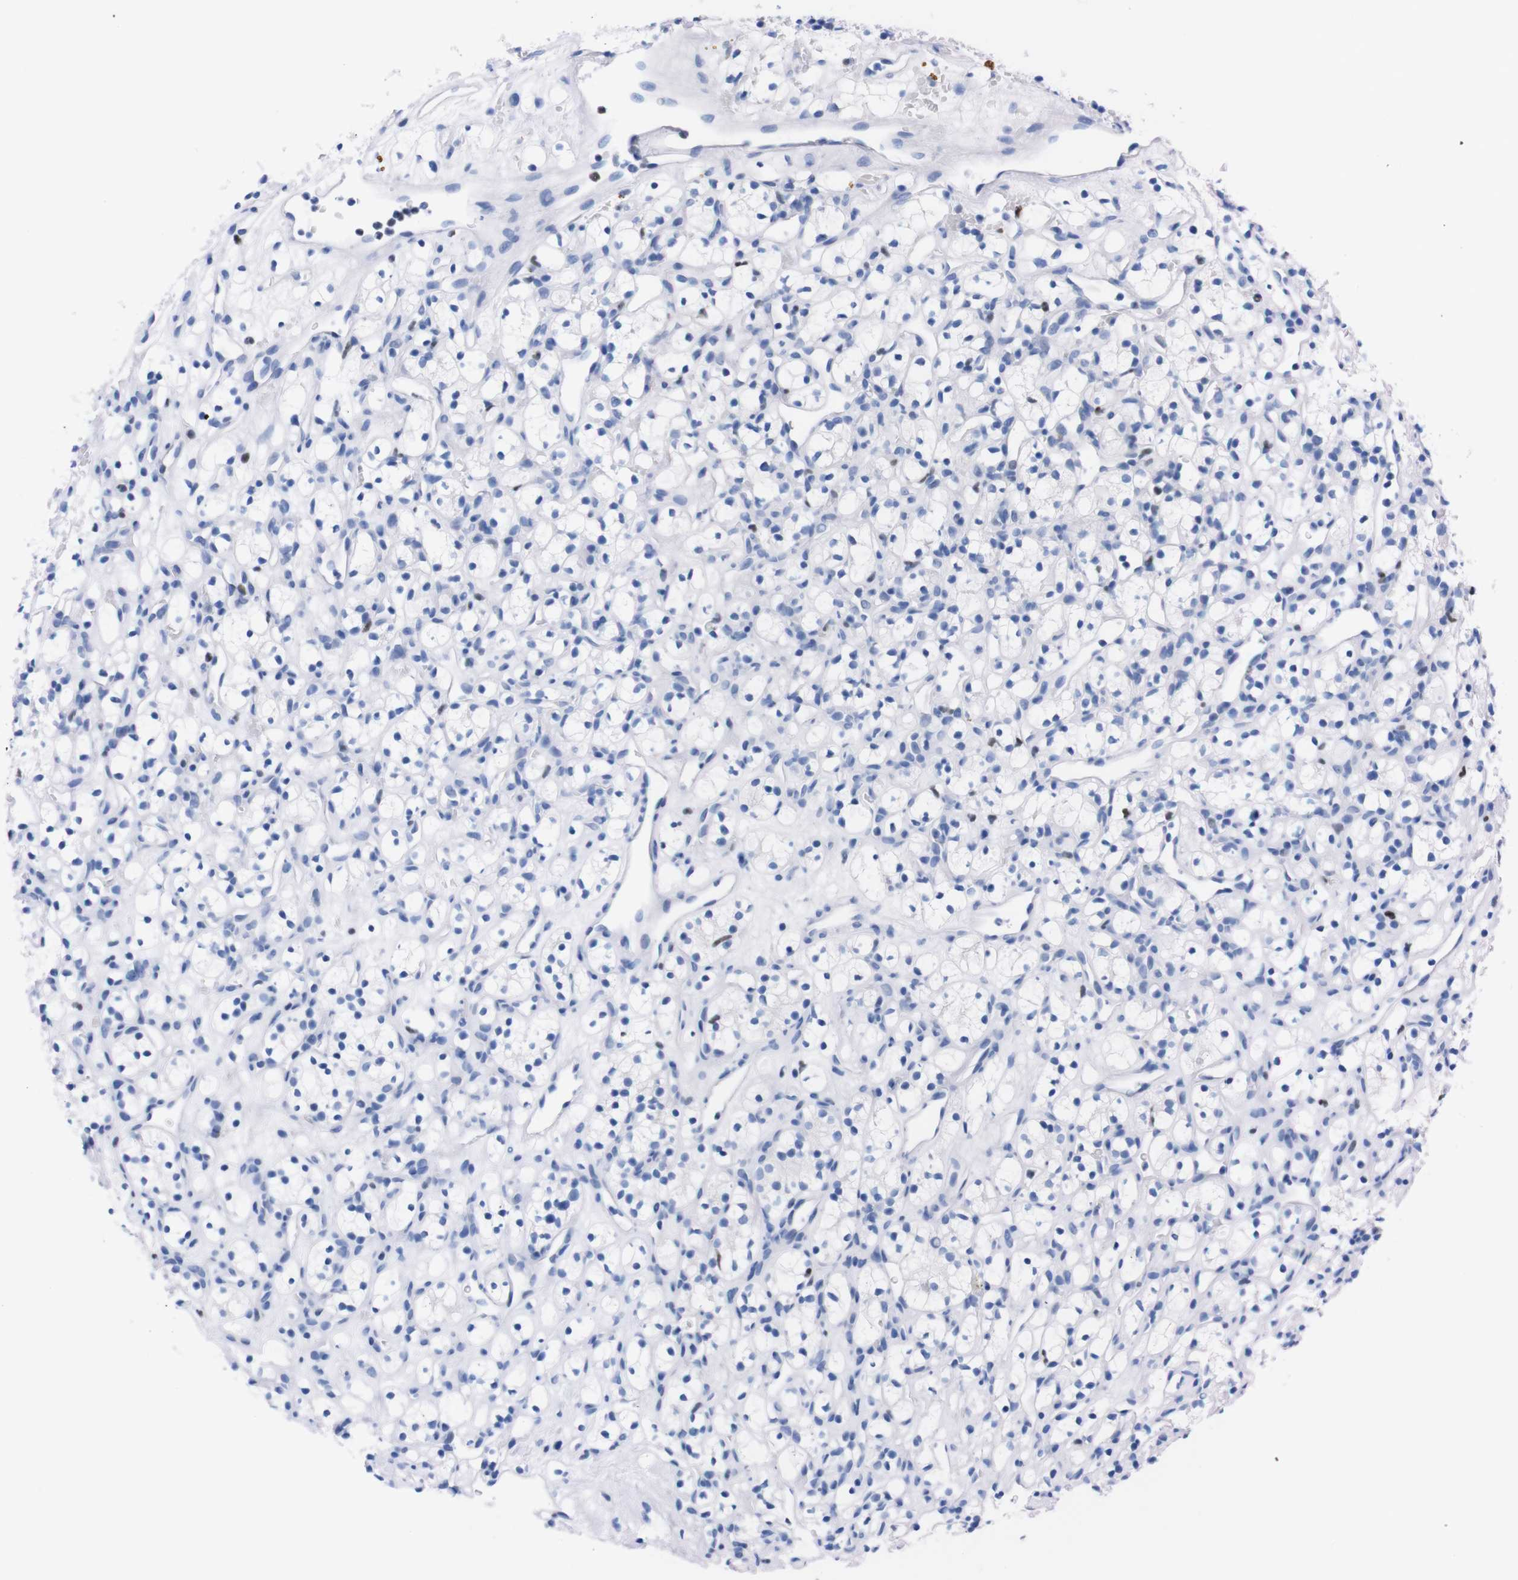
{"staining": {"intensity": "negative", "quantity": "none", "location": "none"}, "tissue": "renal cancer", "cell_type": "Tumor cells", "image_type": "cancer", "snomed": [{"axis": "morphology", "description": "Adenocarcinoma, NOS"}, {"axis": "topography", "description": "Kidney"}], "caption": "DAB immunohistochemical staining of human renal adenocarcinoma reveals no significant positivity in tumor cells.", "gene": "P2RY12", "patient": {"sex": "female", "age": 60}}